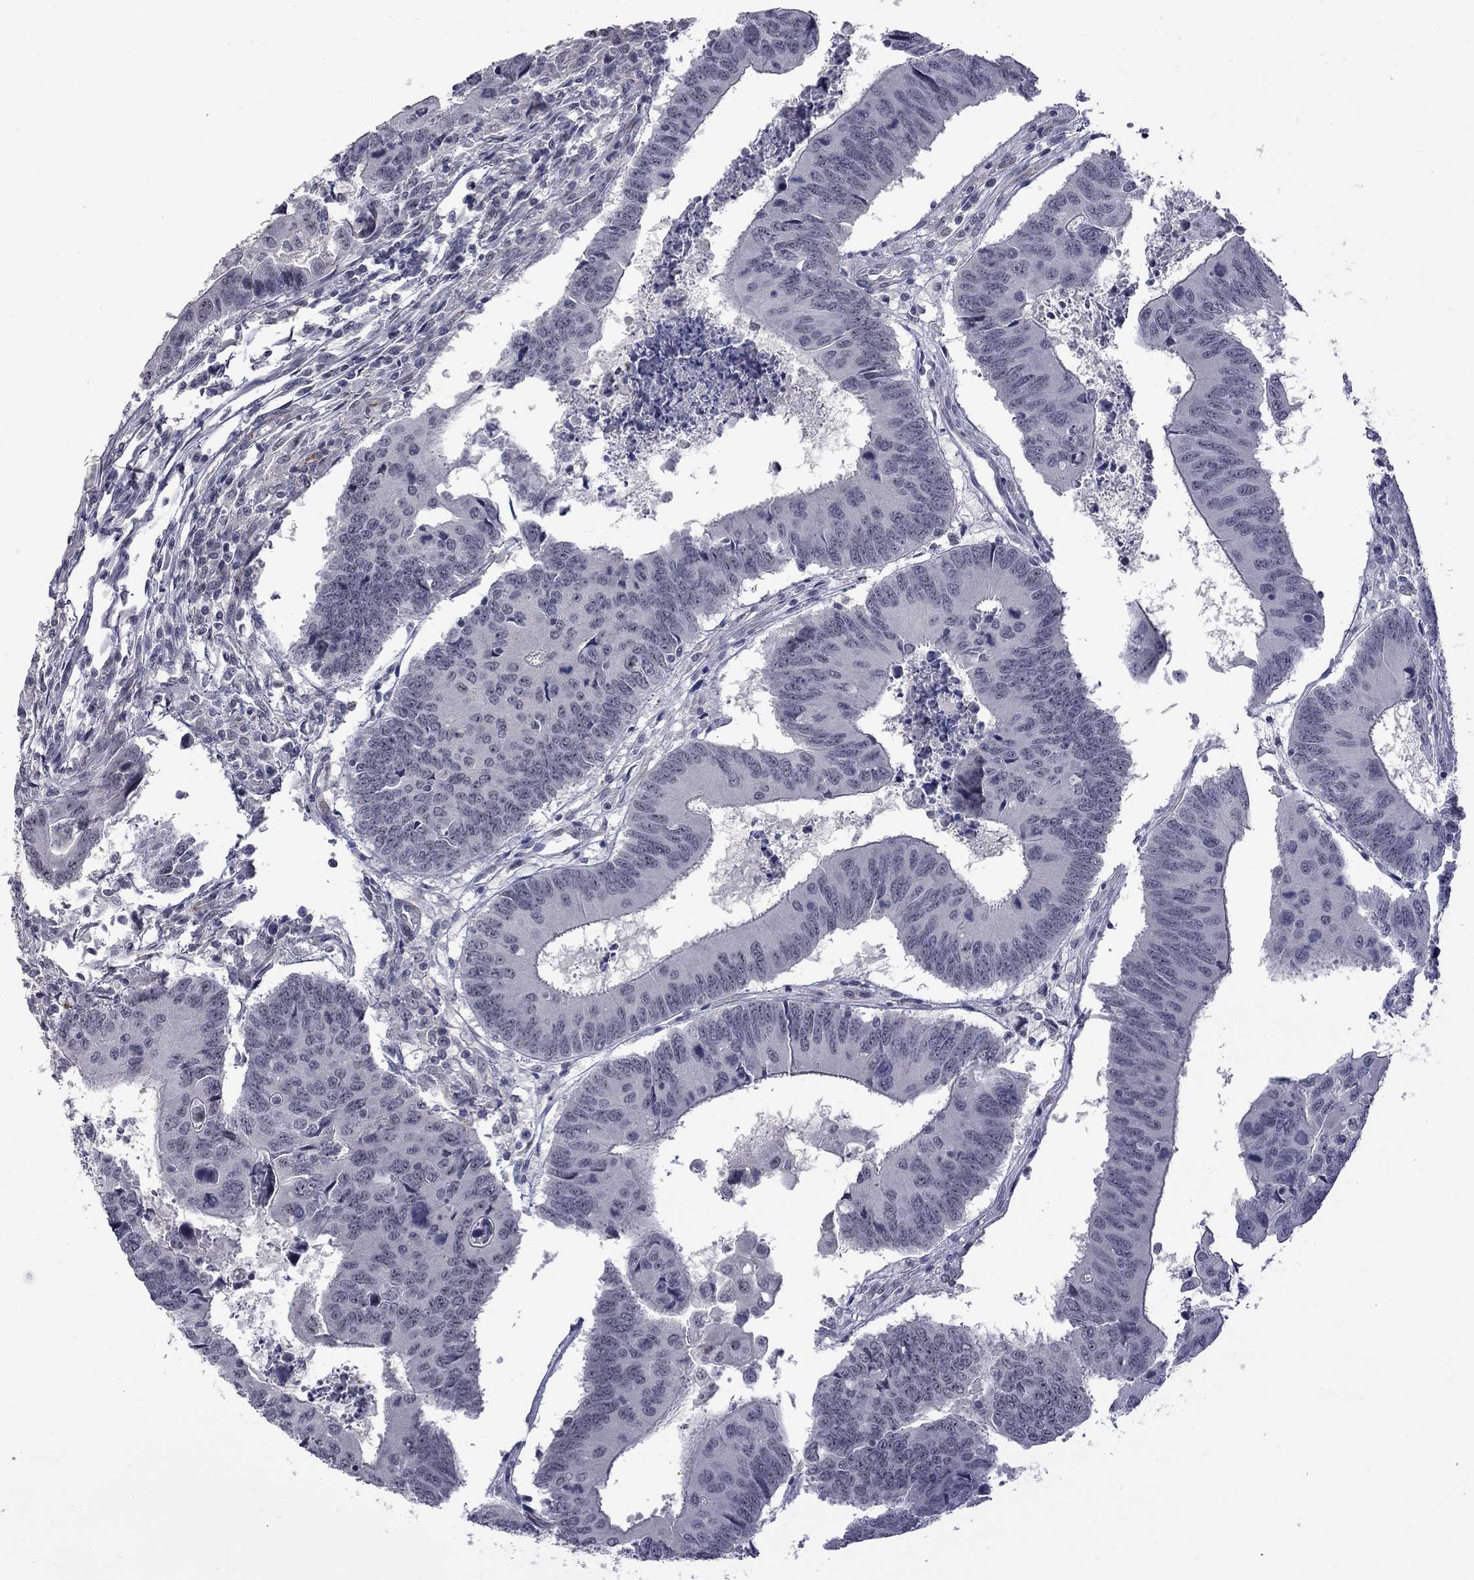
{"staining": {"intensity": "negative", "quantity": "none", "location": "none"}, "tissue": "colorectal cancer", "cell_type": "Tumor cells", "image_type": "cancer", "snomed": [{"axis": "morphology", "description": "Adenocarcinoma, NOS"}, {"axis": "topography", "description": "Rectum"}], "caption": "Tumor cells are negative for protein expression in human adenocarcinoma (colorectal). The staining was performed using DAB (3,3'-diaminobenzidine) to visualize the protein expression in brown, while the nuclei were stained in blue with hematoxylin (Magnification: 20x).", "gene": "GSG1L", "patient": {"sex": "male", "age": 67}}